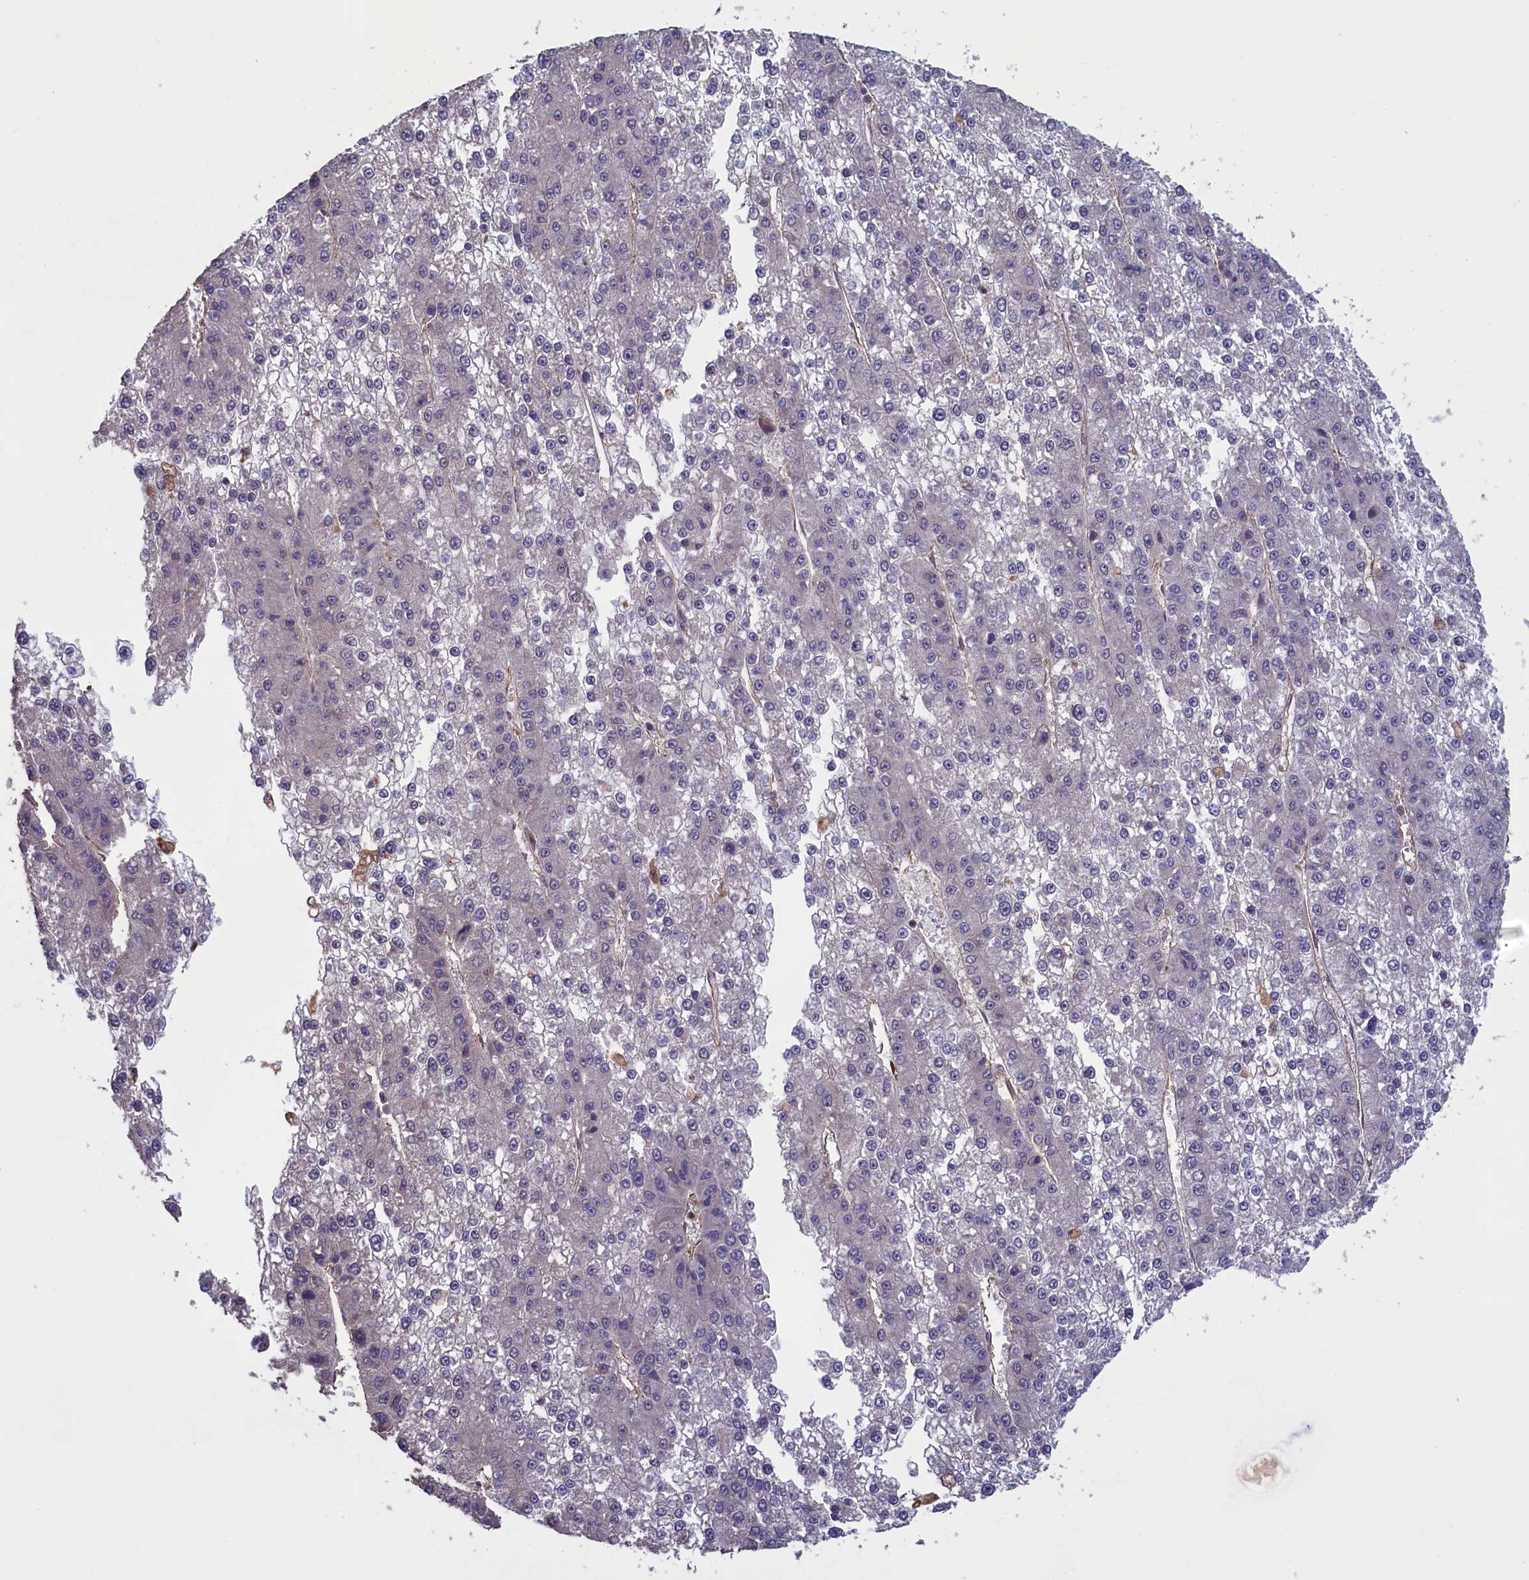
{"staining": {"intensity": "negative", "quantity": "none", "location": "none"}, "tissue": "liver cancer", "cell_type": "Tumor cells", "image_type": "cancer", "snomed": [{"axis": "morphology", "description": "Carcinoma, Hepatocellular, NOS"}, {"axis": "topography", "description": "Liver"}], "caption": "High power microscopy image of an IHC image of hepatocellular carcinoma (liver), revealing no significant expression in tumor cells.", "gene": "DAPK3", "patient": {"sex": "female", "age": 73}}